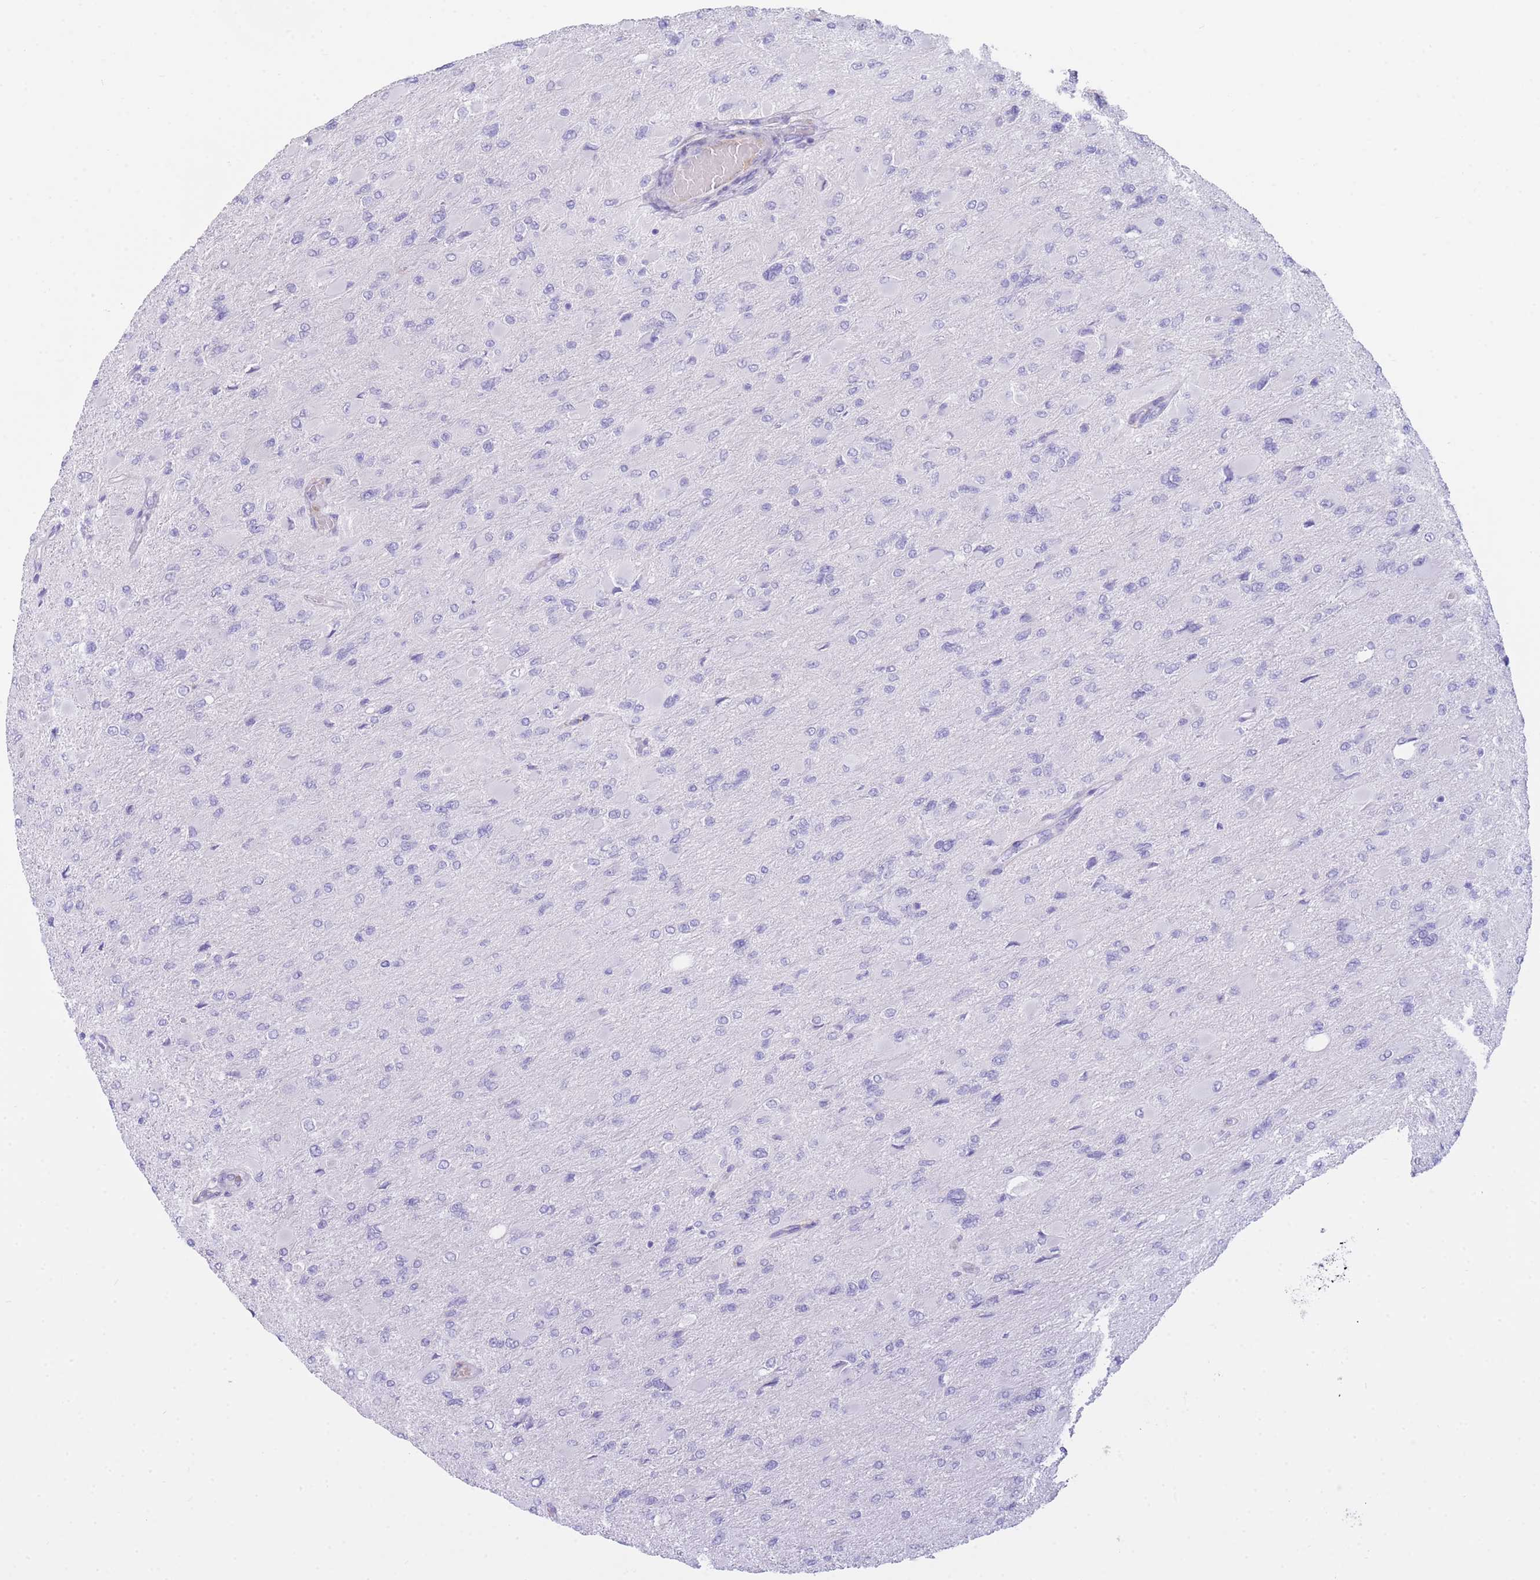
{"staining": {"intensity": "negative", "quantity": "none", "location": "none"}, "tissue": "glioma", "cell_type": "Tumor cells", "image_type": "cancer", "snomed": [{"axis": "morphology", "description": "Glioma, malignant, High grade"}, {"axis": "topography", "description": "Cerebral cortex"}], "caption": "Tumor cells show no significant protein expression in glioma.", "gene": "PLBD1", "patient": {"sex": "female", "age": 36}}